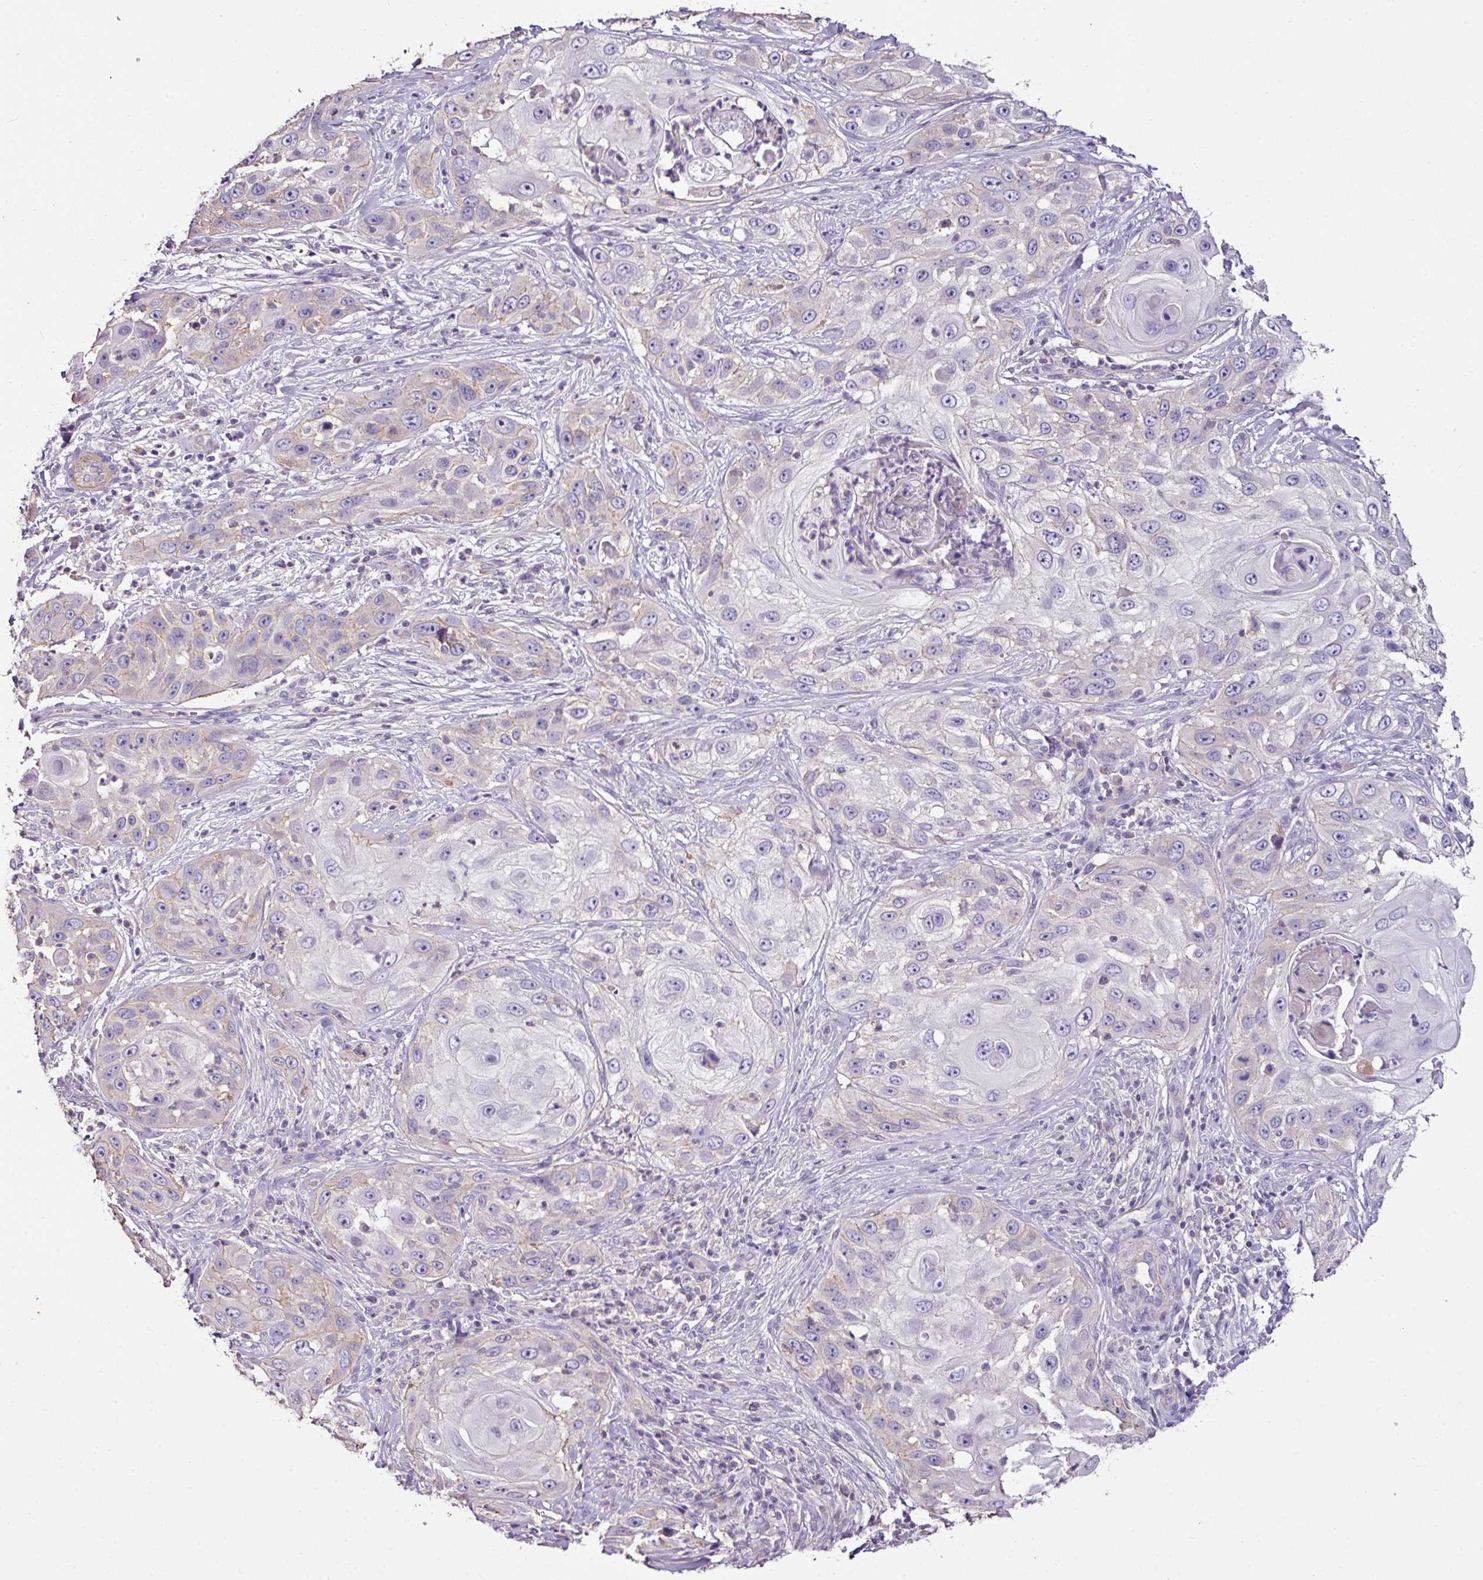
{"staining": {"intensity": "negative", "quantity": "none", "location": "none"}, "tissue": "skin cancer", "cell_type": "Tumor cells", "image_type": "cancer", "snomed": [{"axis": "morphology", "description": "Squamous cell carcinoma, NOS"}, {"axis": "topography", "description": "Skin"}], "caption": "A histopathology image of skin squamous cell carcinoma stained for a protein displays no brown staining in tumor cells. The staining is performed using DAB (3,3'-diaminobenzidine) brown chromogen with nuclei counter-stained in using hematoxylin.", "gene": "AGR3", "patient": {"sex": "female", "age": 44}}